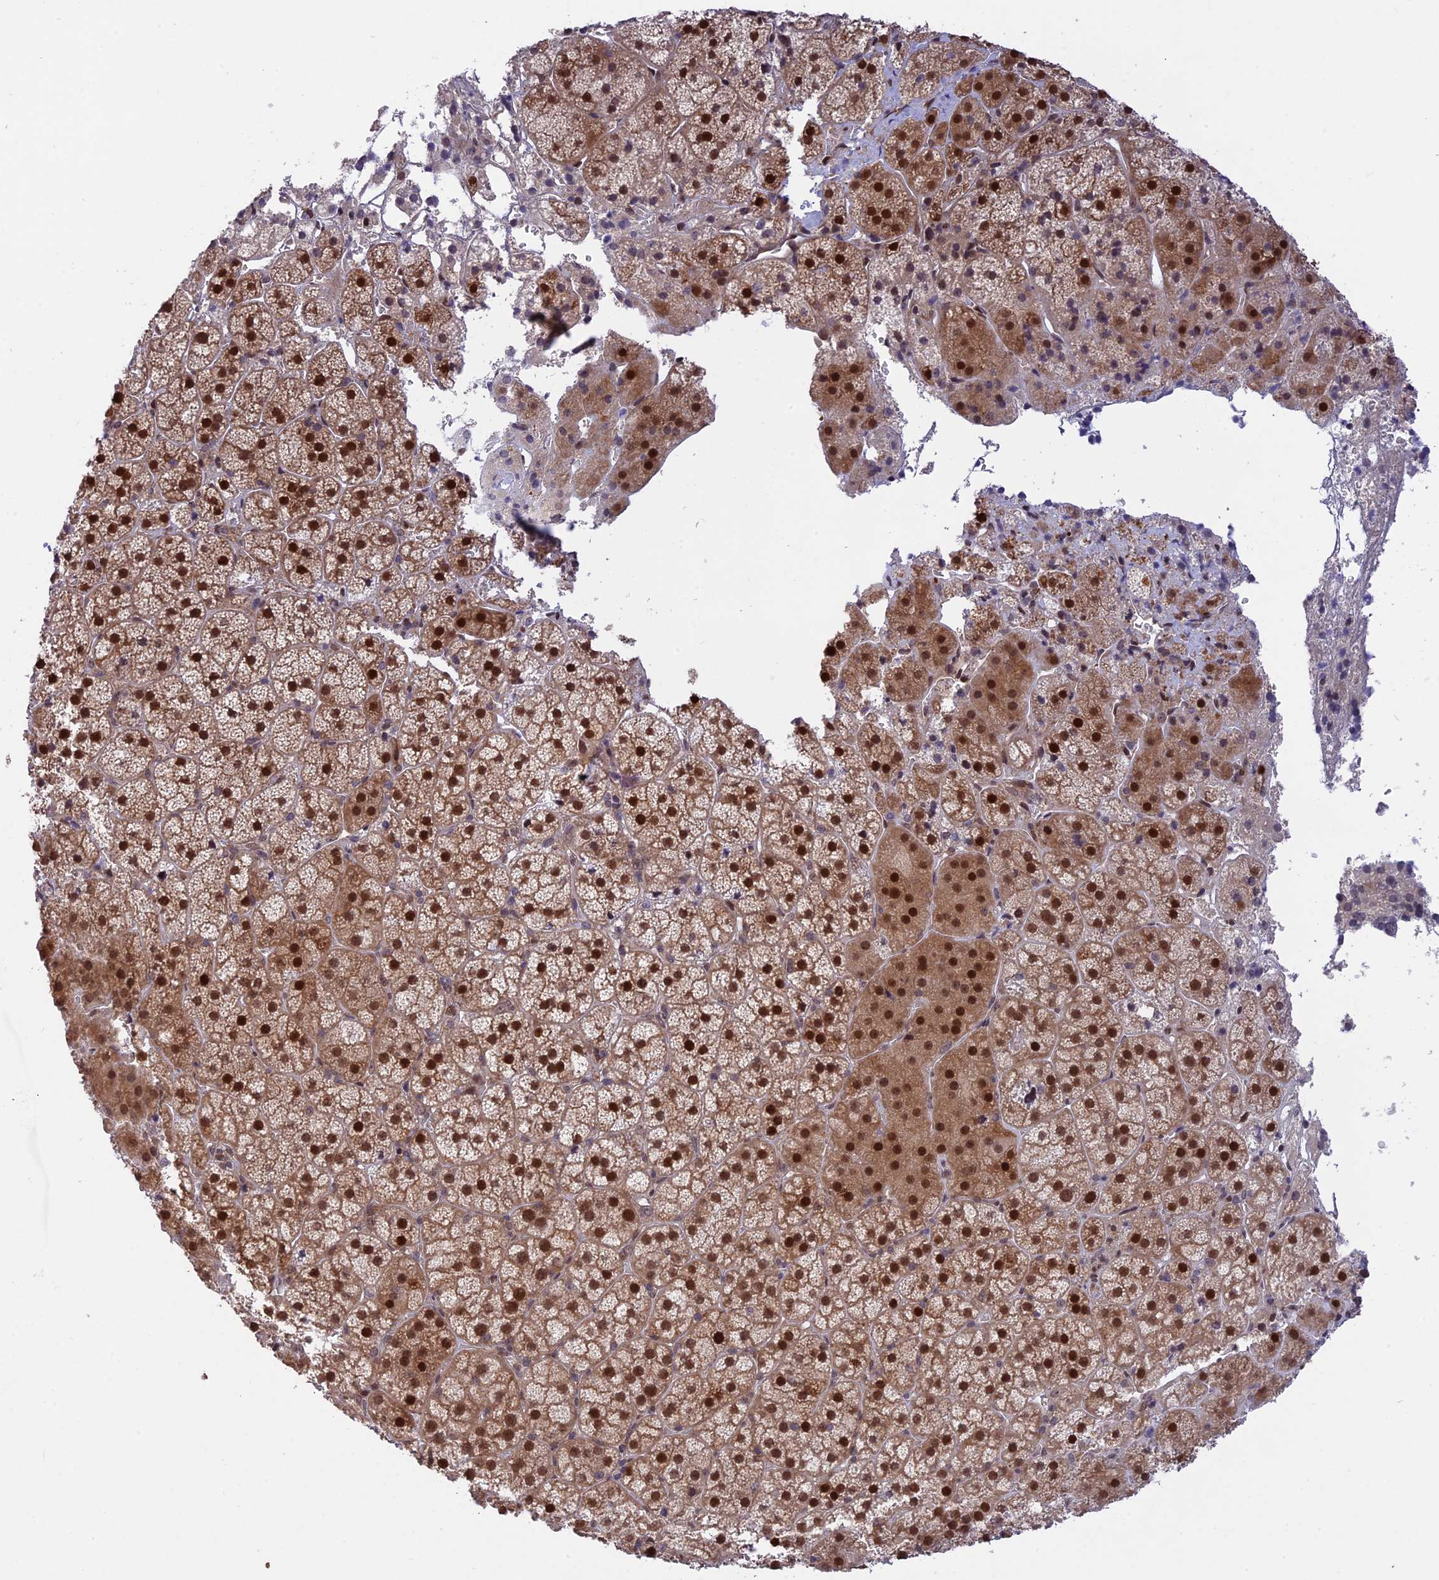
{"staining": {"intensity": "strong", "quantity": "25%-75%", "location": "cytoplasmic/membranous,nuclear"}, "tissue": "adrenal gland", "cell_type": "Glandular cells", "image_type": "normal", "snomed": [{"axis": "morphology", "description": "Normal tissue, NOS"}, {"axis": "topography", "description": "Adrenal gland"}], "caption": "A brown stain highlights strong cytoplasmic/membranous,nuclear staining of a protein in glandular cells of normal adrenal gland.", "gene": "ZNF428", "patient": {"sex": "female", "age": 44}}